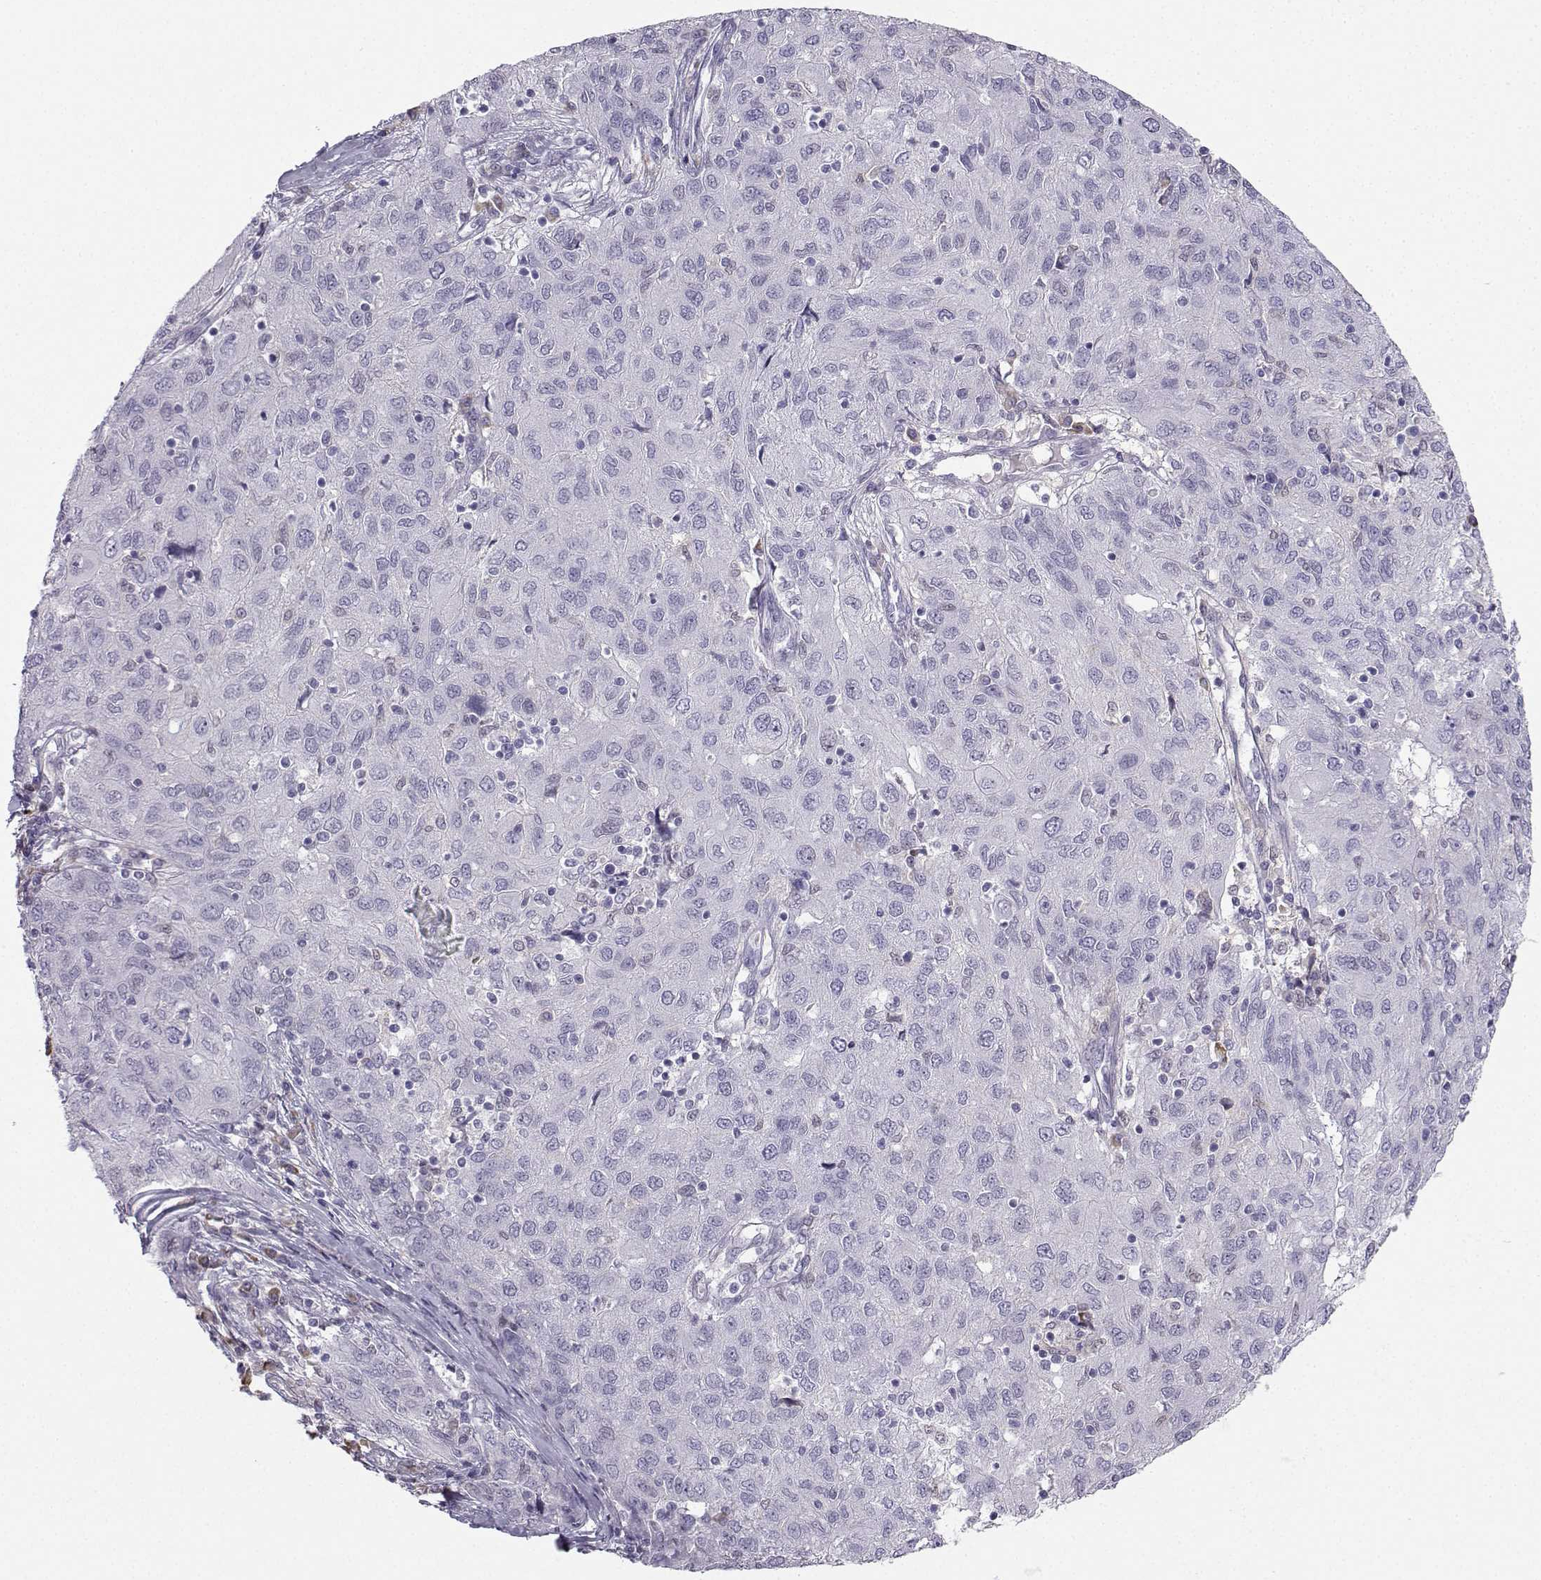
{"staining": {"intensity": "negative", "quantity": "none", "location": "none"}, "tissue": "ovarian cancer", "cell_type": "Tumor cells", "image_type": "cancer", "snomed": [{"axis": "morphology", "description": "Carcinoma, endometroid"}, {"axis": "topography", "description": "Ovary"}], "caption": "Tumor cells are negative for brown protein staining in endometroid carcinoma (ovarian).", "gene": "DCLK3", "patient": {"sex": "female", "age": 50}}